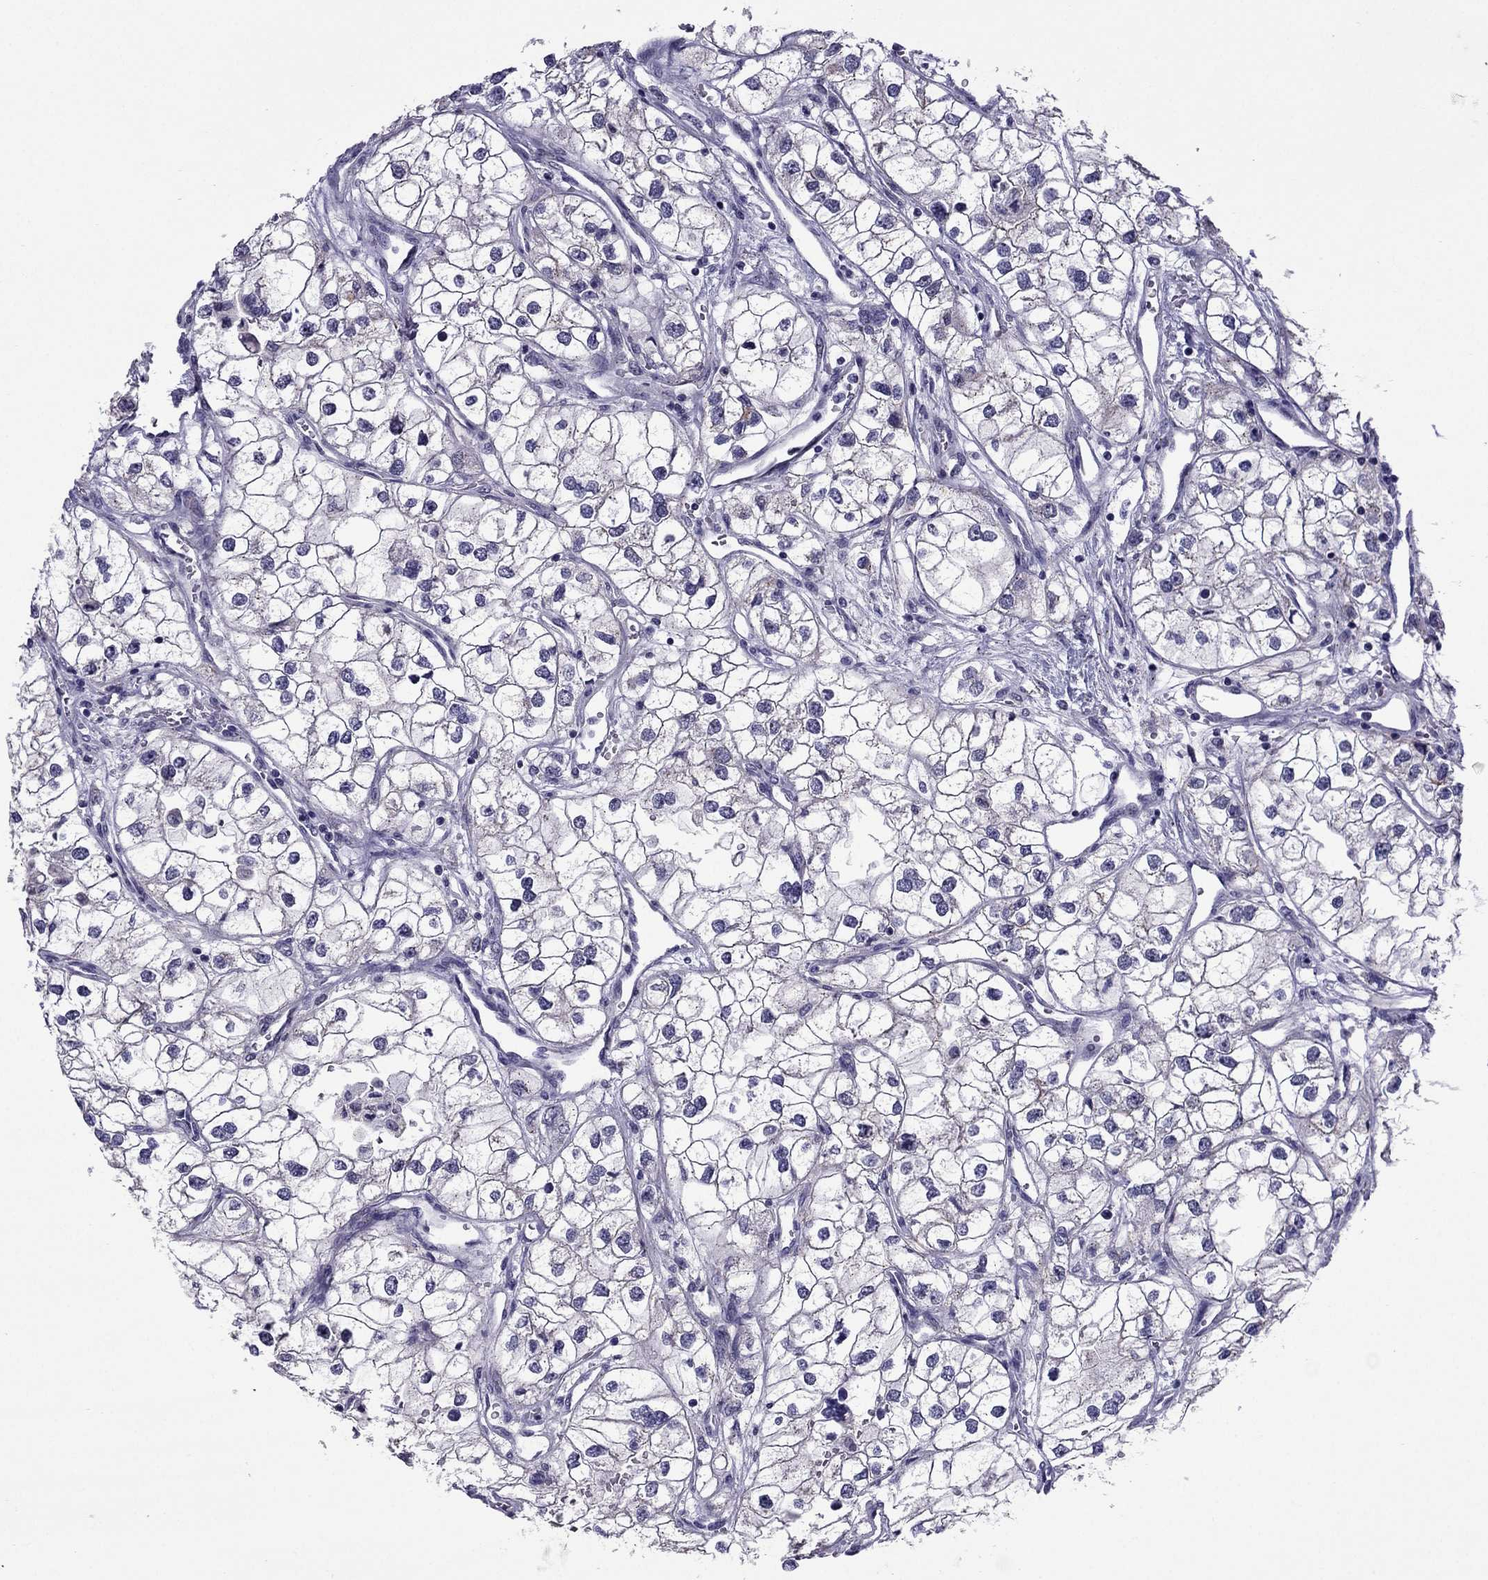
{"staining": {"intensity": "negative", "quantity": "none", "location": "none"}, "tissue": "renal cancer", "cell_type": "Tumor cells", "image_type": "cancer", "snomed": [{"axis": "morphology", "description": "Adenocarcinoma, NOS"}, {"axis": "topography", "description": "Kidney"}], "caption": "Tumor cells are negative for brown protein staining in adenocarcinoma (renal).", "gene": "MYBPH", "patient": {"sex": "male", "age": 59}}